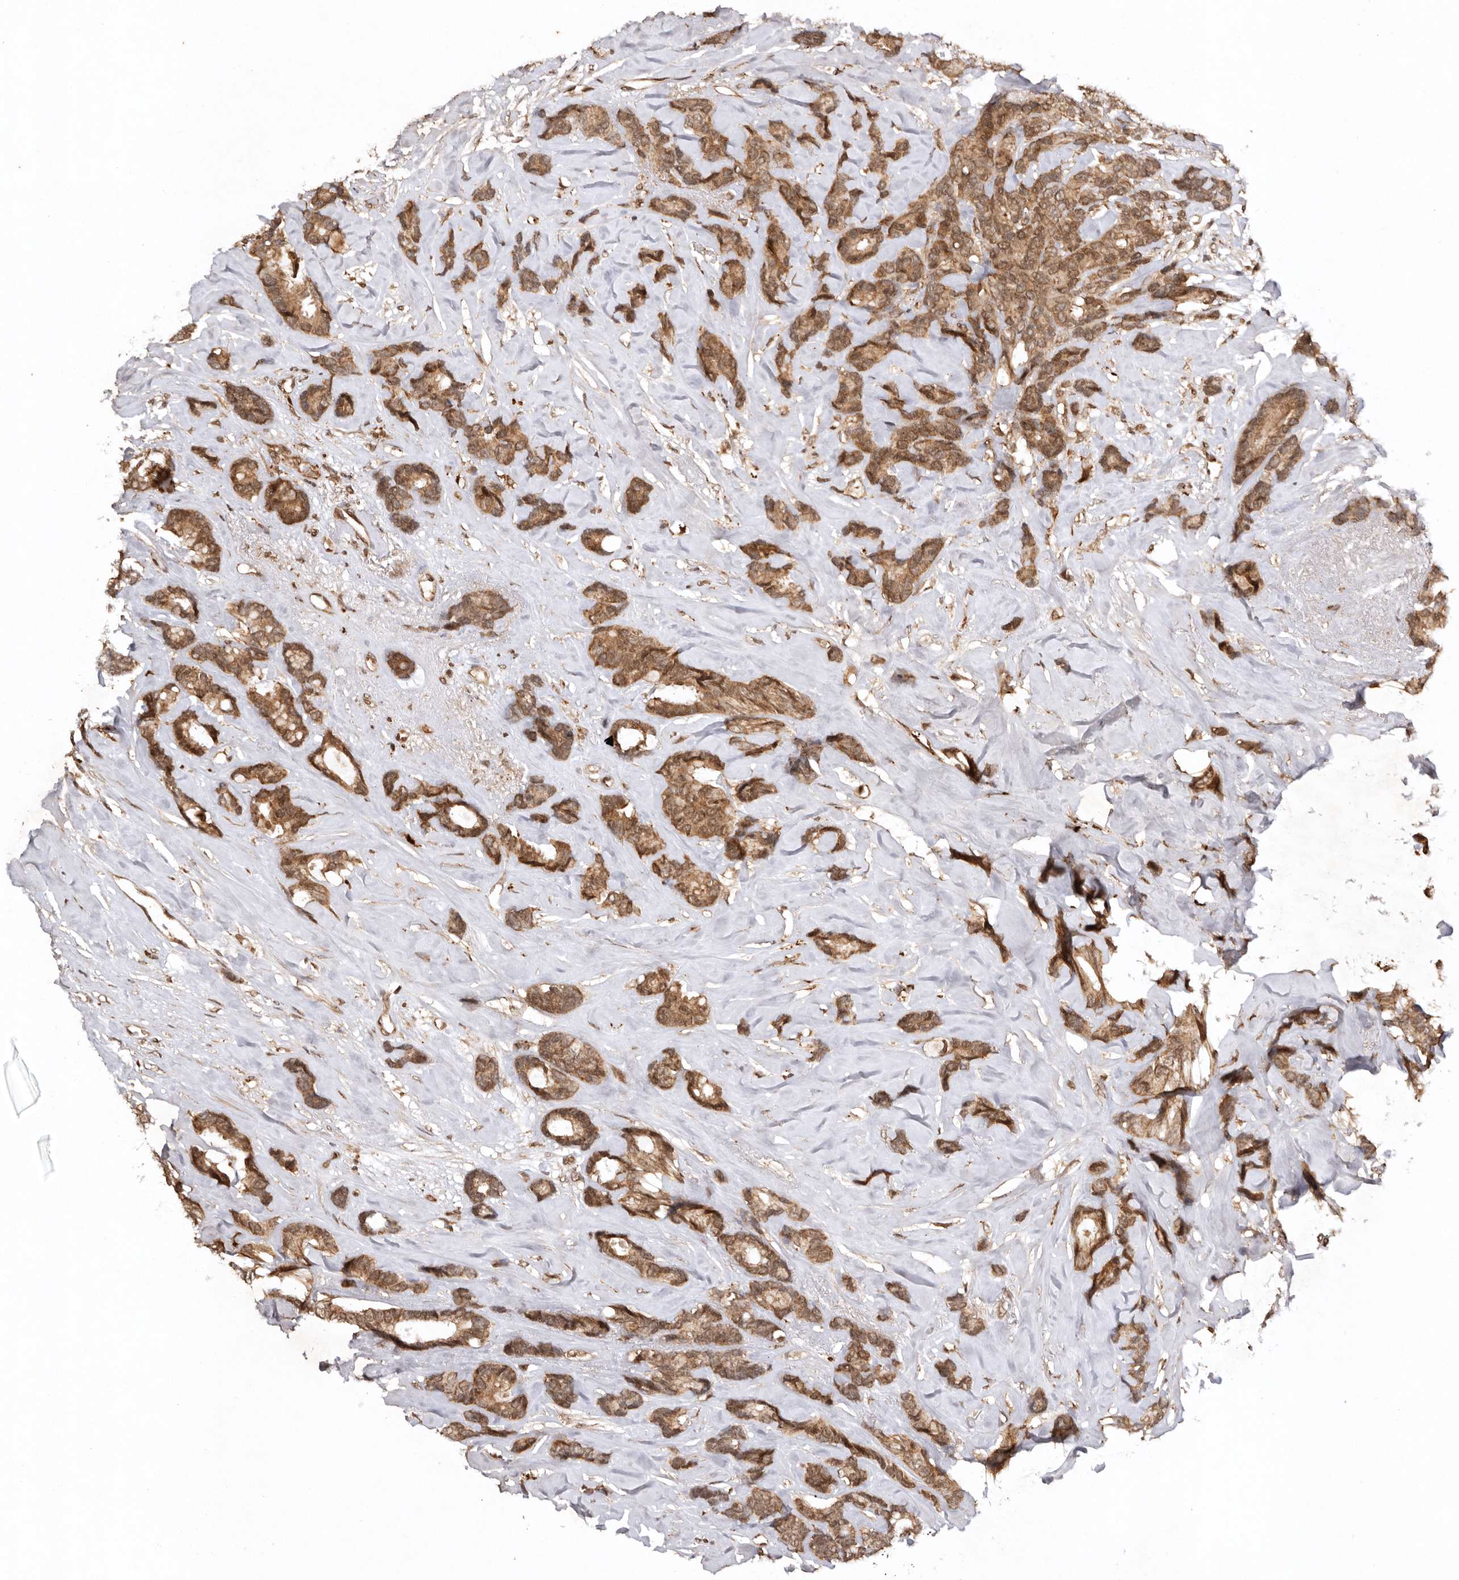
{"staining": {"intensity": "moderate", "quantity": ">75%", "location": "cytoplasmic/membranous,nuclear"}, "tissue": "breast cancer", "cell_type": "Tumor cells", "image_type": "cancer", "snomed": [{"axis": "morphology", "description": "Duct carcinoma"}, {"axis": "topography", "description": "Breast"}], "caption": "Immunohistochemistry (DAB (3,3'-diaminobenzidine)) staining of breast cancer demonstrates moderate cytoplasmic/membranous and nuclear protein staining in approximately >75% of tumor cells. (DAB IHC with brightfield microscopy, high magnification).", "gene": "TARS2", "patient": {"sex": "female", "age": 87}}